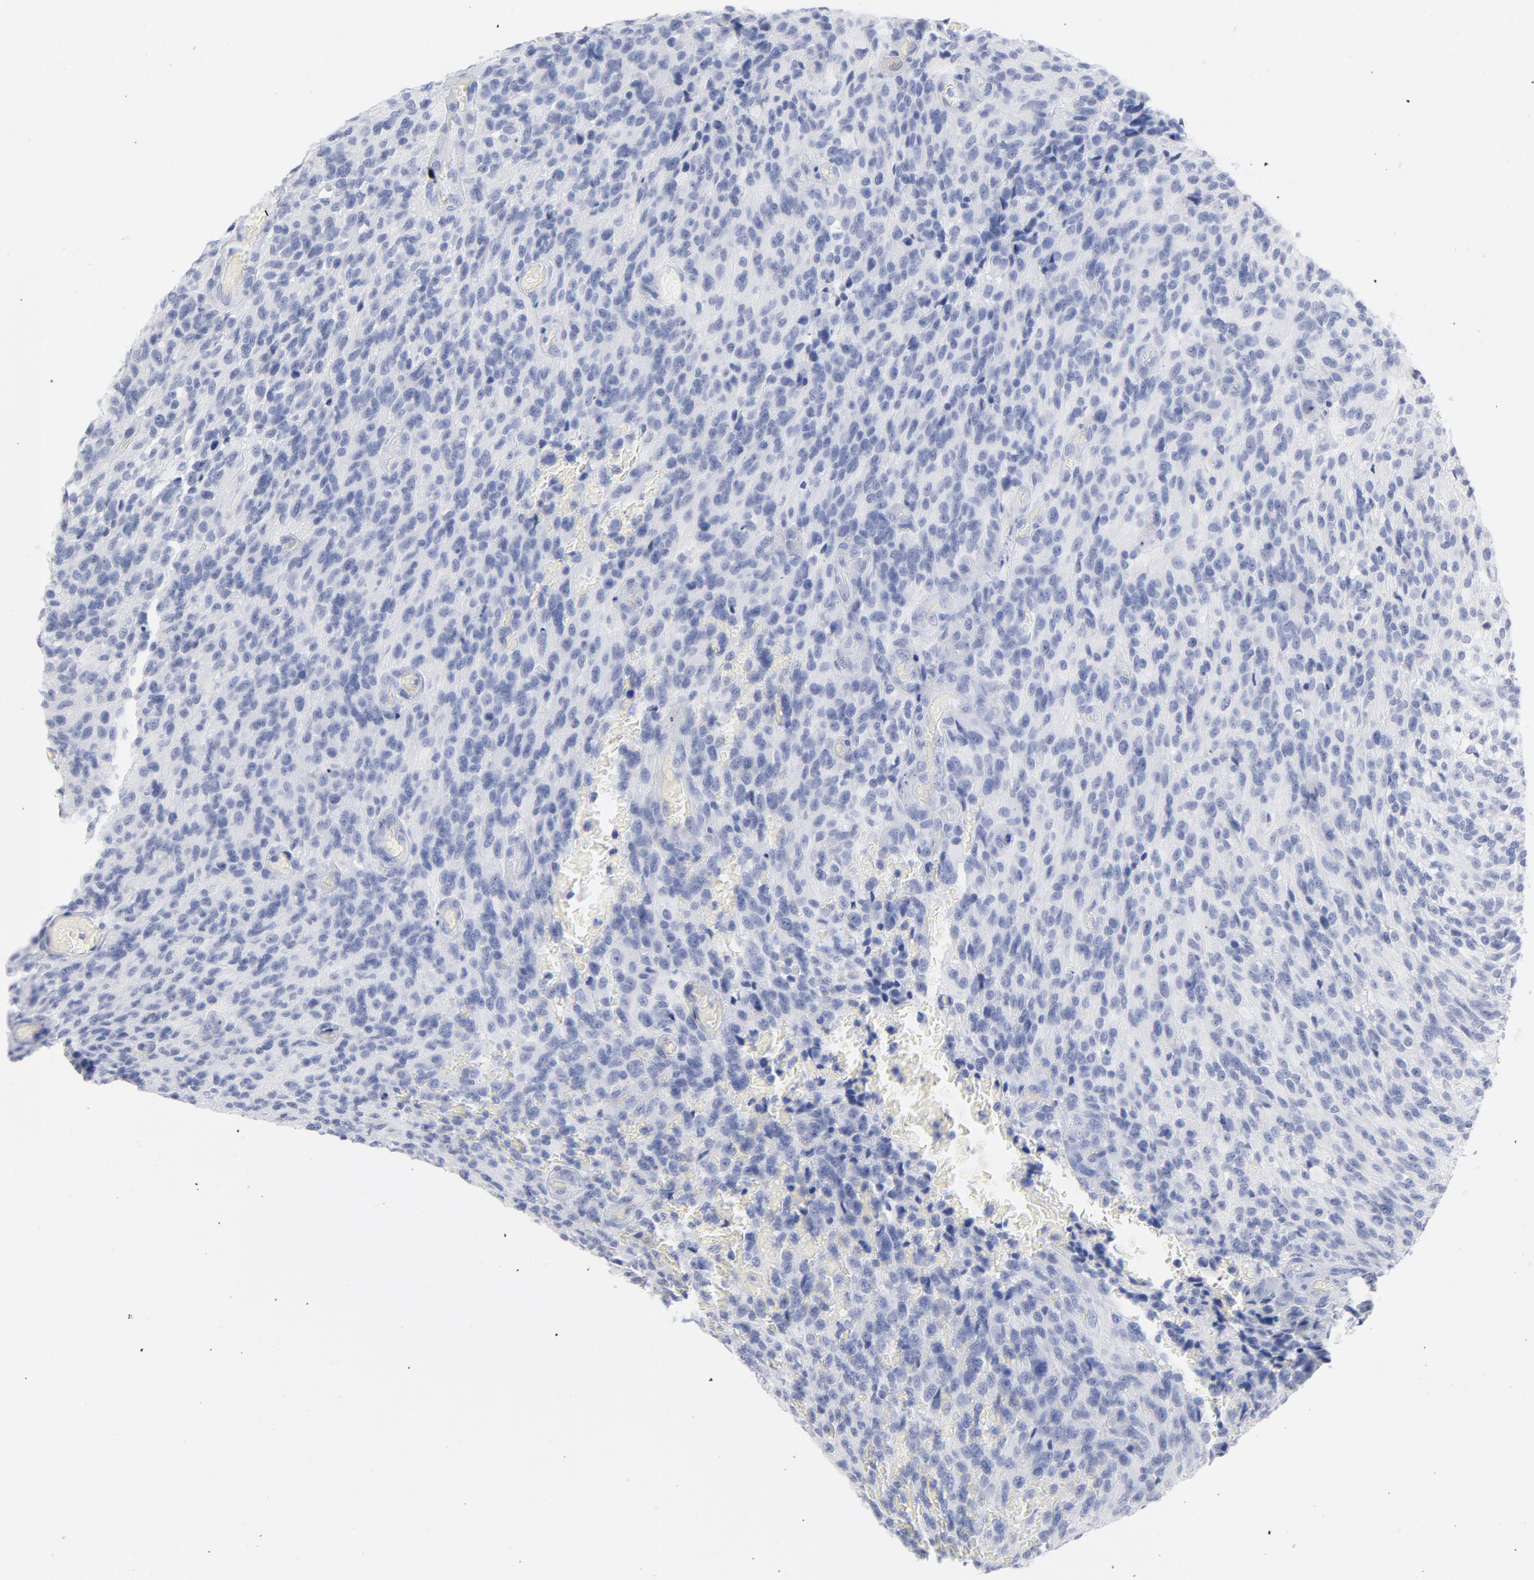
{"staining": {"intensity": "negative", "quantity": "none", "location": "none"}, "tissue": "glioma", "cell_type": "Tumor cells", "image_type": "cancer", "snomed": [{"axis": "morphology", "description": "Normal tissue, NOS"}, {"axis": "morphology", "description": "Glioma, malignant, High grade"}, {"axis": "topography", "description": "Cerebral cortex"}], "caption": "An immunohistochemistry micrograph of malignant glioma (high-grade) is shown. There is no staining in tumor cells of malignant glioma (high-grade). (DAB IHC visualized using brightfield microscopy, high magnification).", "gene": "P2RY8", "patient": {"sex": "male", "age": 56}}